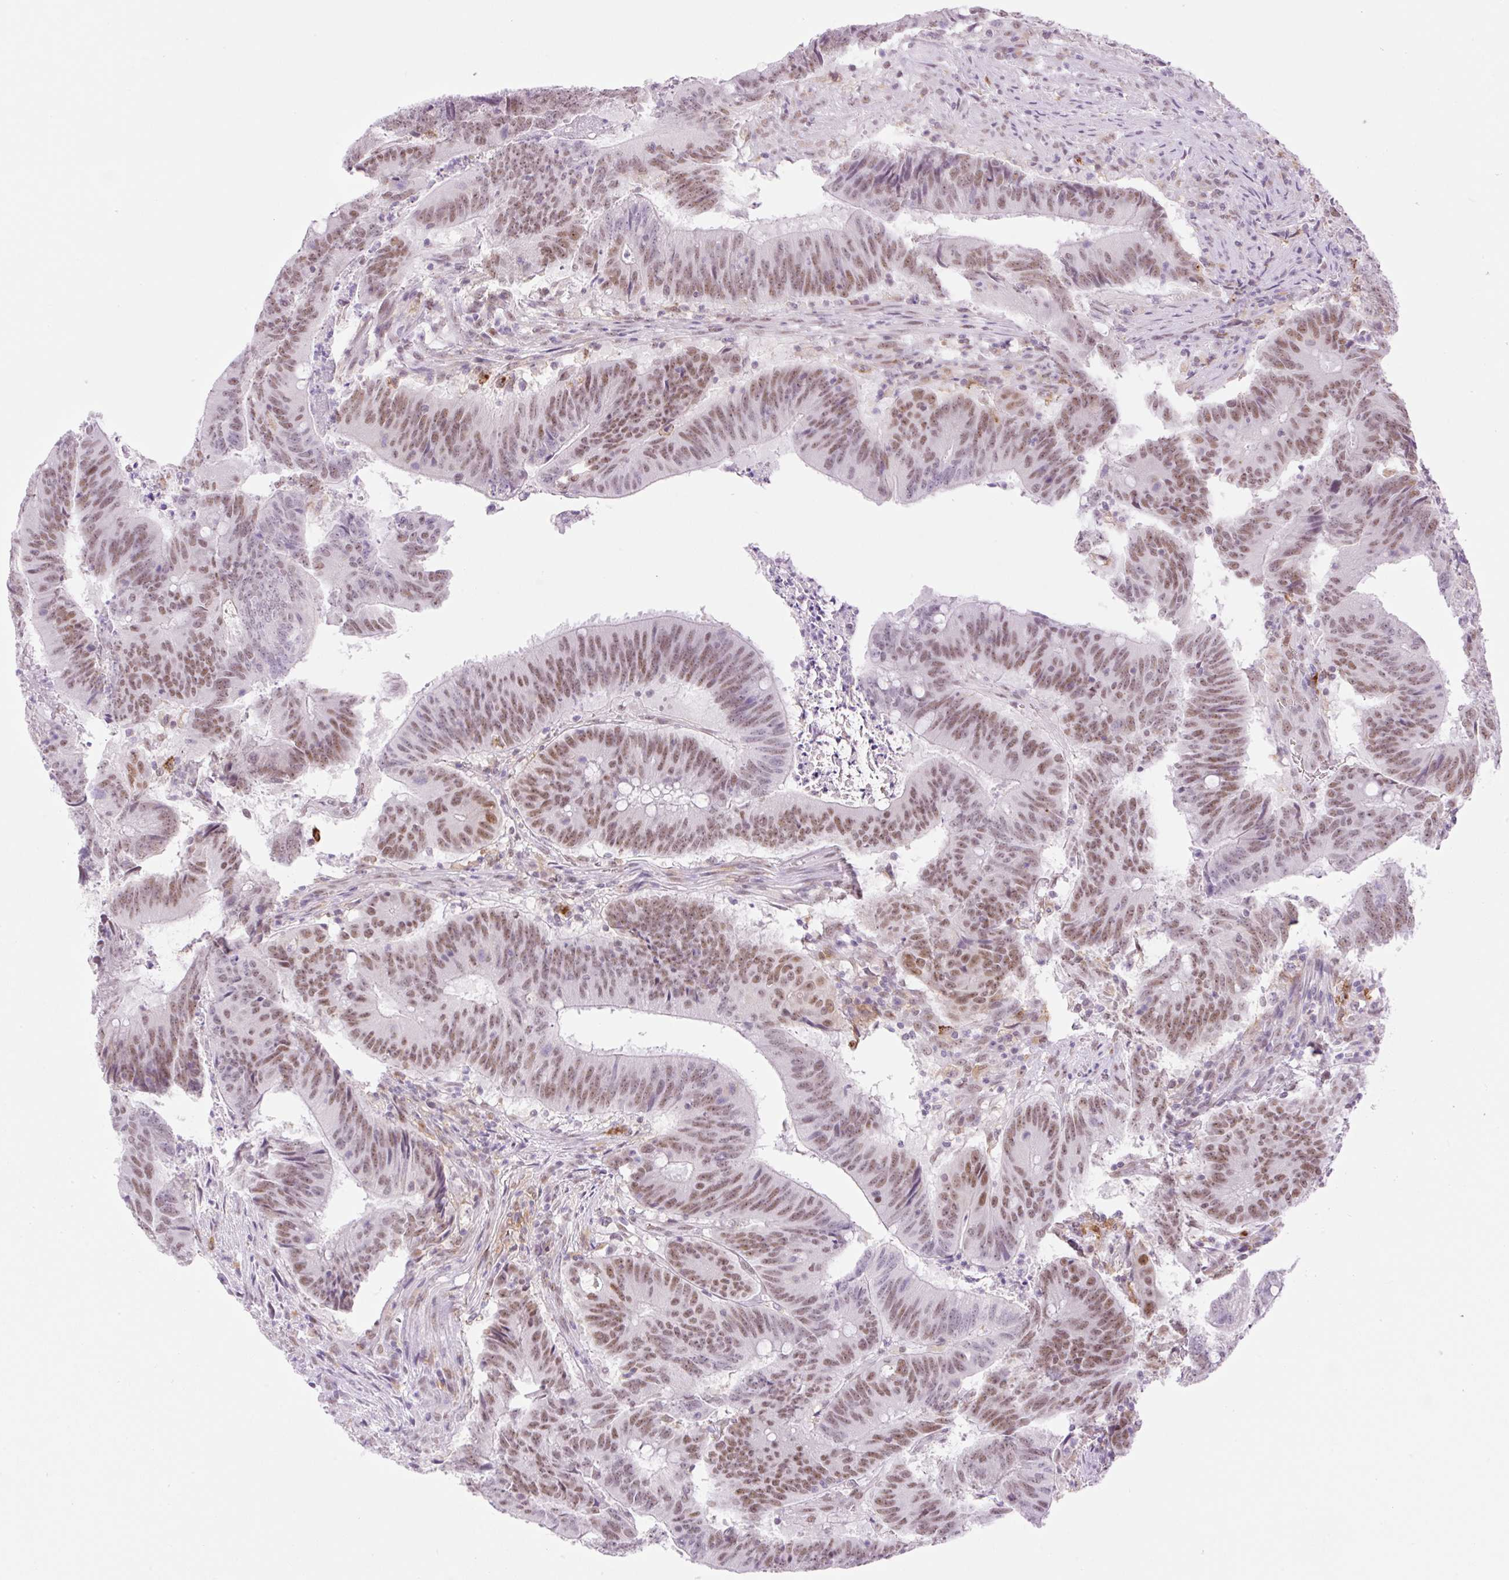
{"staining": {"intensity": "moderate", "quantity": ">75%", "location": "nuclear"}, "tissue": "colorectal cancer", "cell_type": "Tumor cells", "image_type": "cancer", "snomed": [{"axis": "morphology", "description": "Adenocarcinoma, NOS"}, {"axis": "topography", "description": "Colon"}], "caption": "A brown stain labels moderate nuclear positivity of a protein in human colorectal cancer (adenocarcinoma) tumor cells.", "gene": "PALM3", "patient": {"sex": "female", "age": 87}}